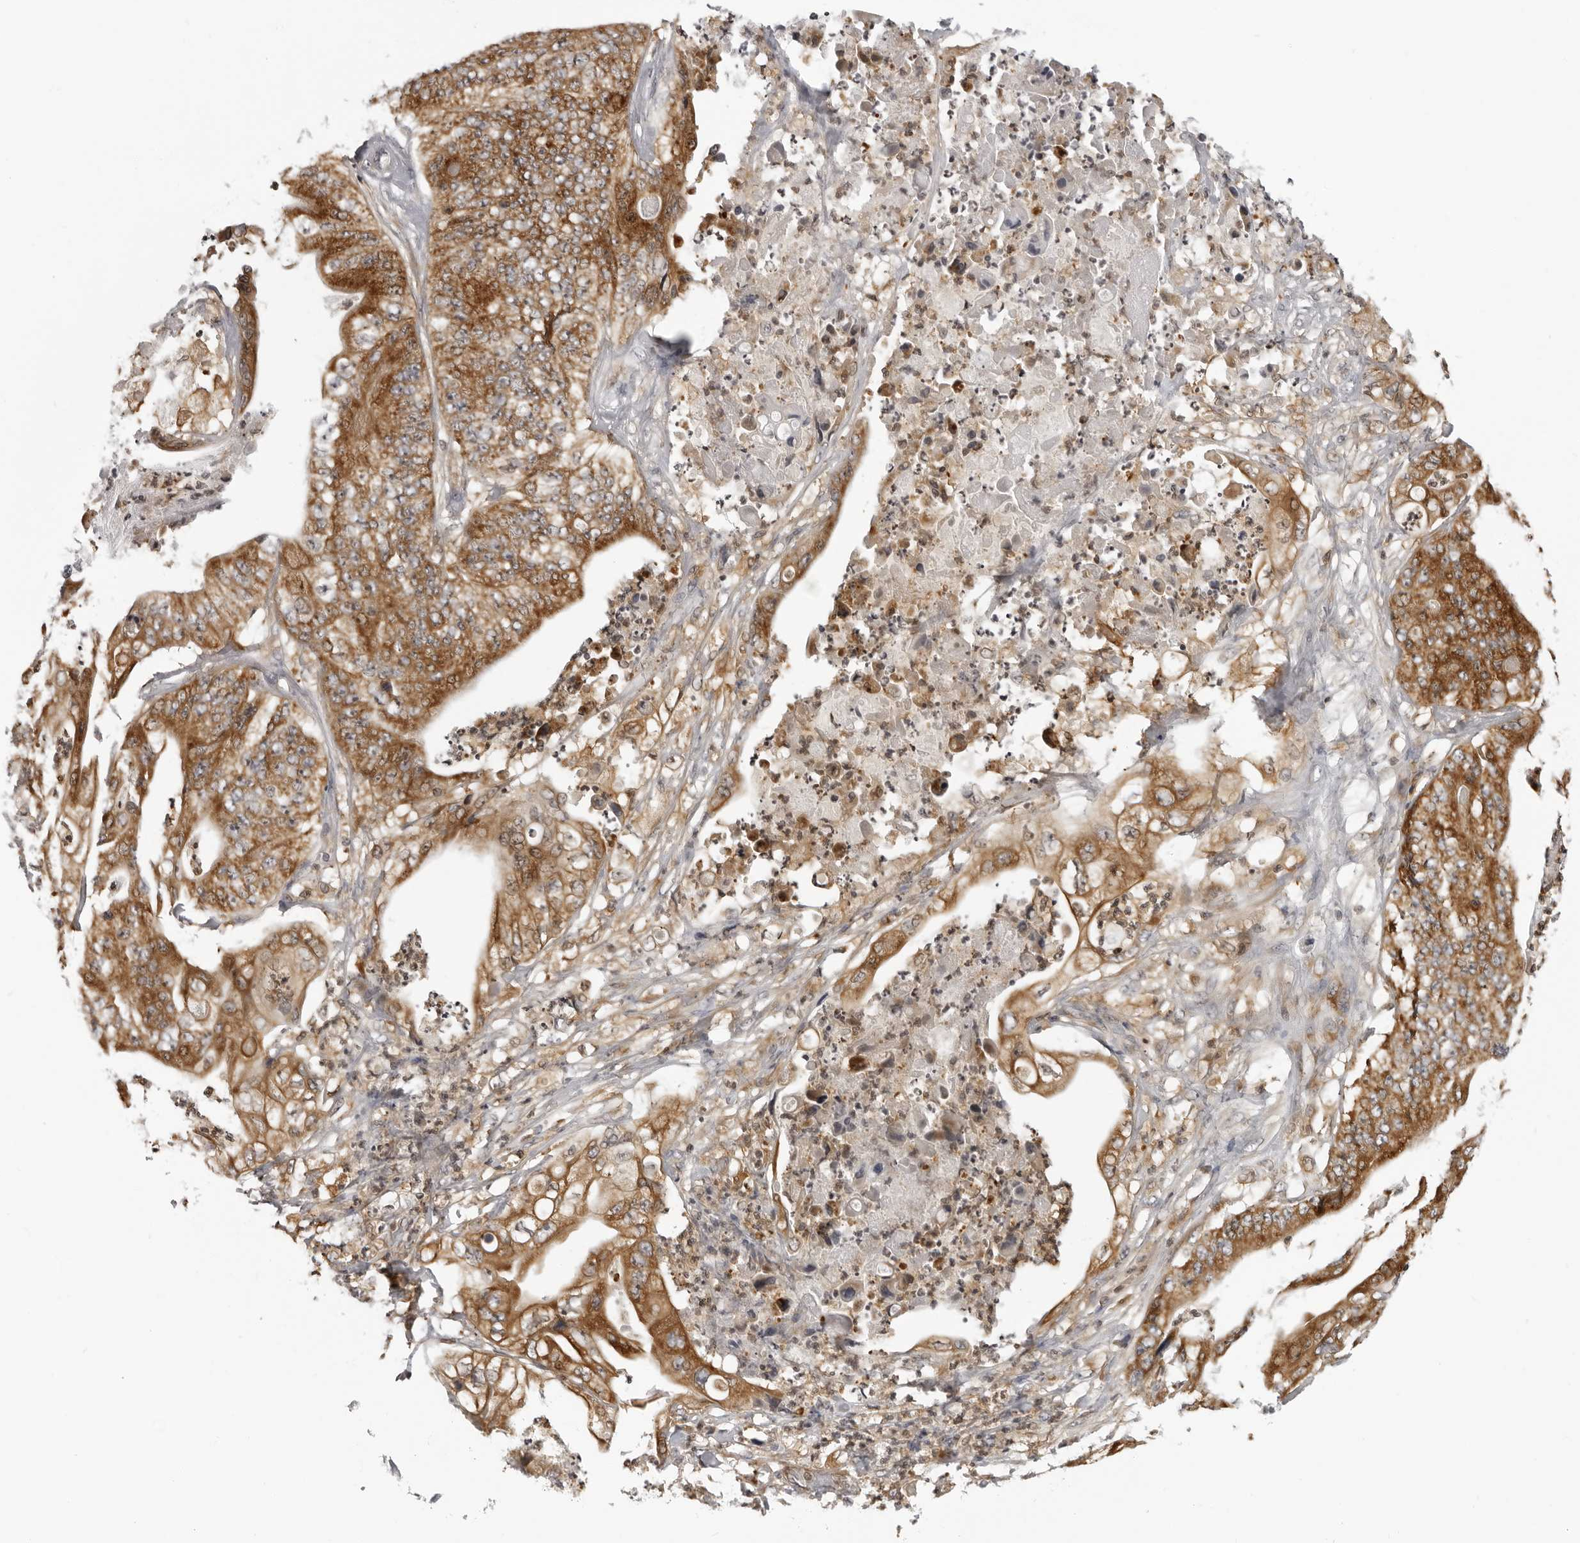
{"staining": {"intensity": "strong", "quantity": ">75%", "location": "cytoplasmic/membranous"}, "tissue": "stomach cancer", "cell_type": "Tumor cells", "image_type": "cancer", "snomed": [{"axis": "morphology", "description": "Adenocarcinoma, NOS"}, {"axis": "topography", "description": "Stomach"}], "caption": "Tumor cells demonstrate strong cytoplasmic/membranous staining in approximately >75% of cells in adenocarcinoma (stomach). The staining is performed using DAB brown chromogen to label protein expression. The nuclei are counter-stained blue using hematoxylin.", "gene": "MRPS15", "patient": {"sex": "female", "age": 73}}